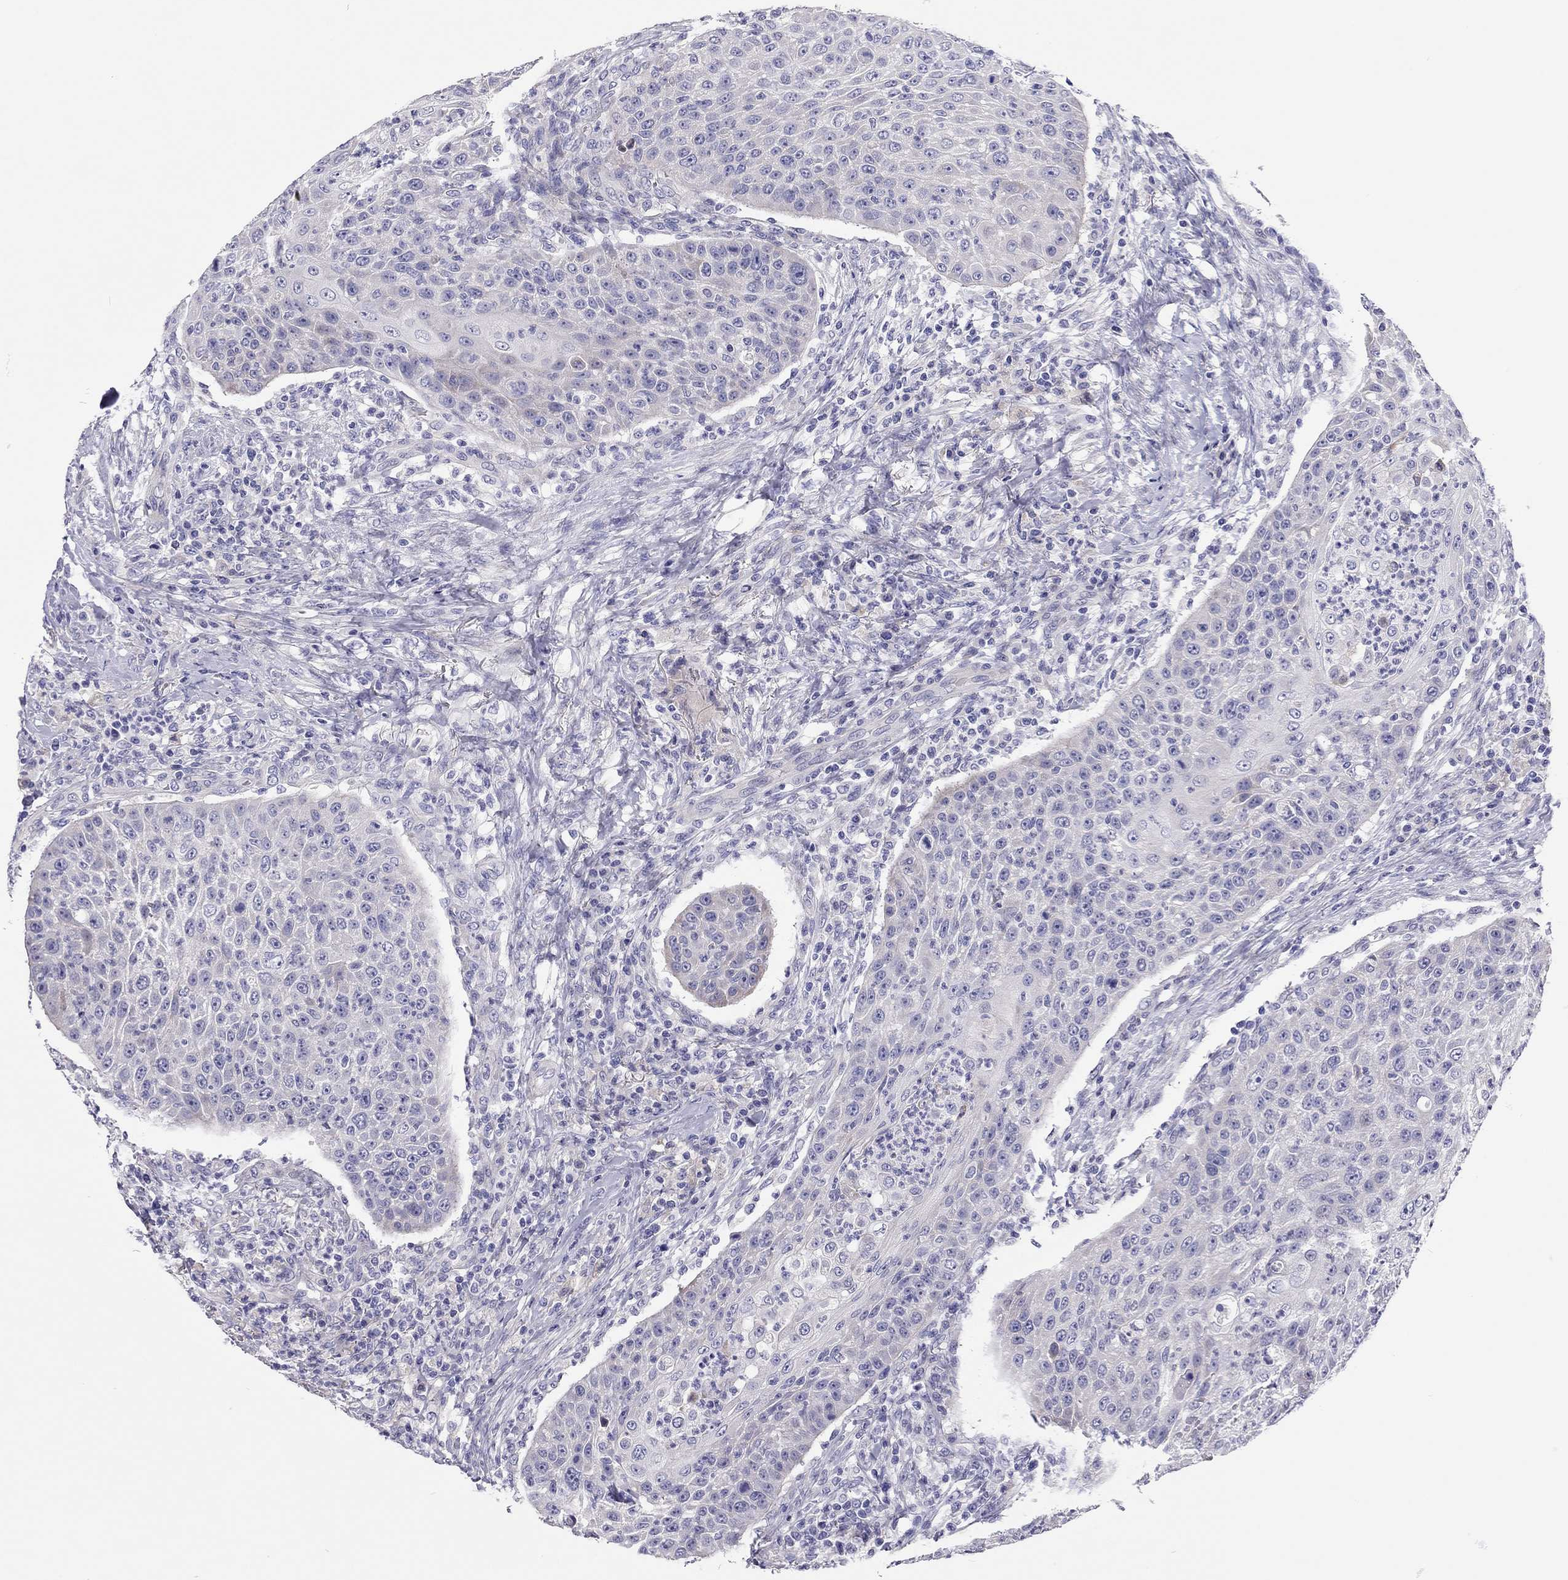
{"staining": {"intensity": "negative", "quantity": "none", "location": "none"}, "tissue": "head and neck cancer", "cell_type": "Tumor cells", "image_type": "cancer", "snomed": [{"axis": "morphology", "description": "Squamous cell carcinoma, NOS"}, {"axis": "topography", "description": "Head-Neck"}], "caption": "High power microscopy photomicrograph of an immunohistochemistry micrograph of head and neck squamous cell carcinoma, revealing no significant staining in tumor cells. (Immunohistochemistry, brightfield microscopy, high magnification).", "gene": "SCARB1", "patient": {"sex": "male", "age": 69}}